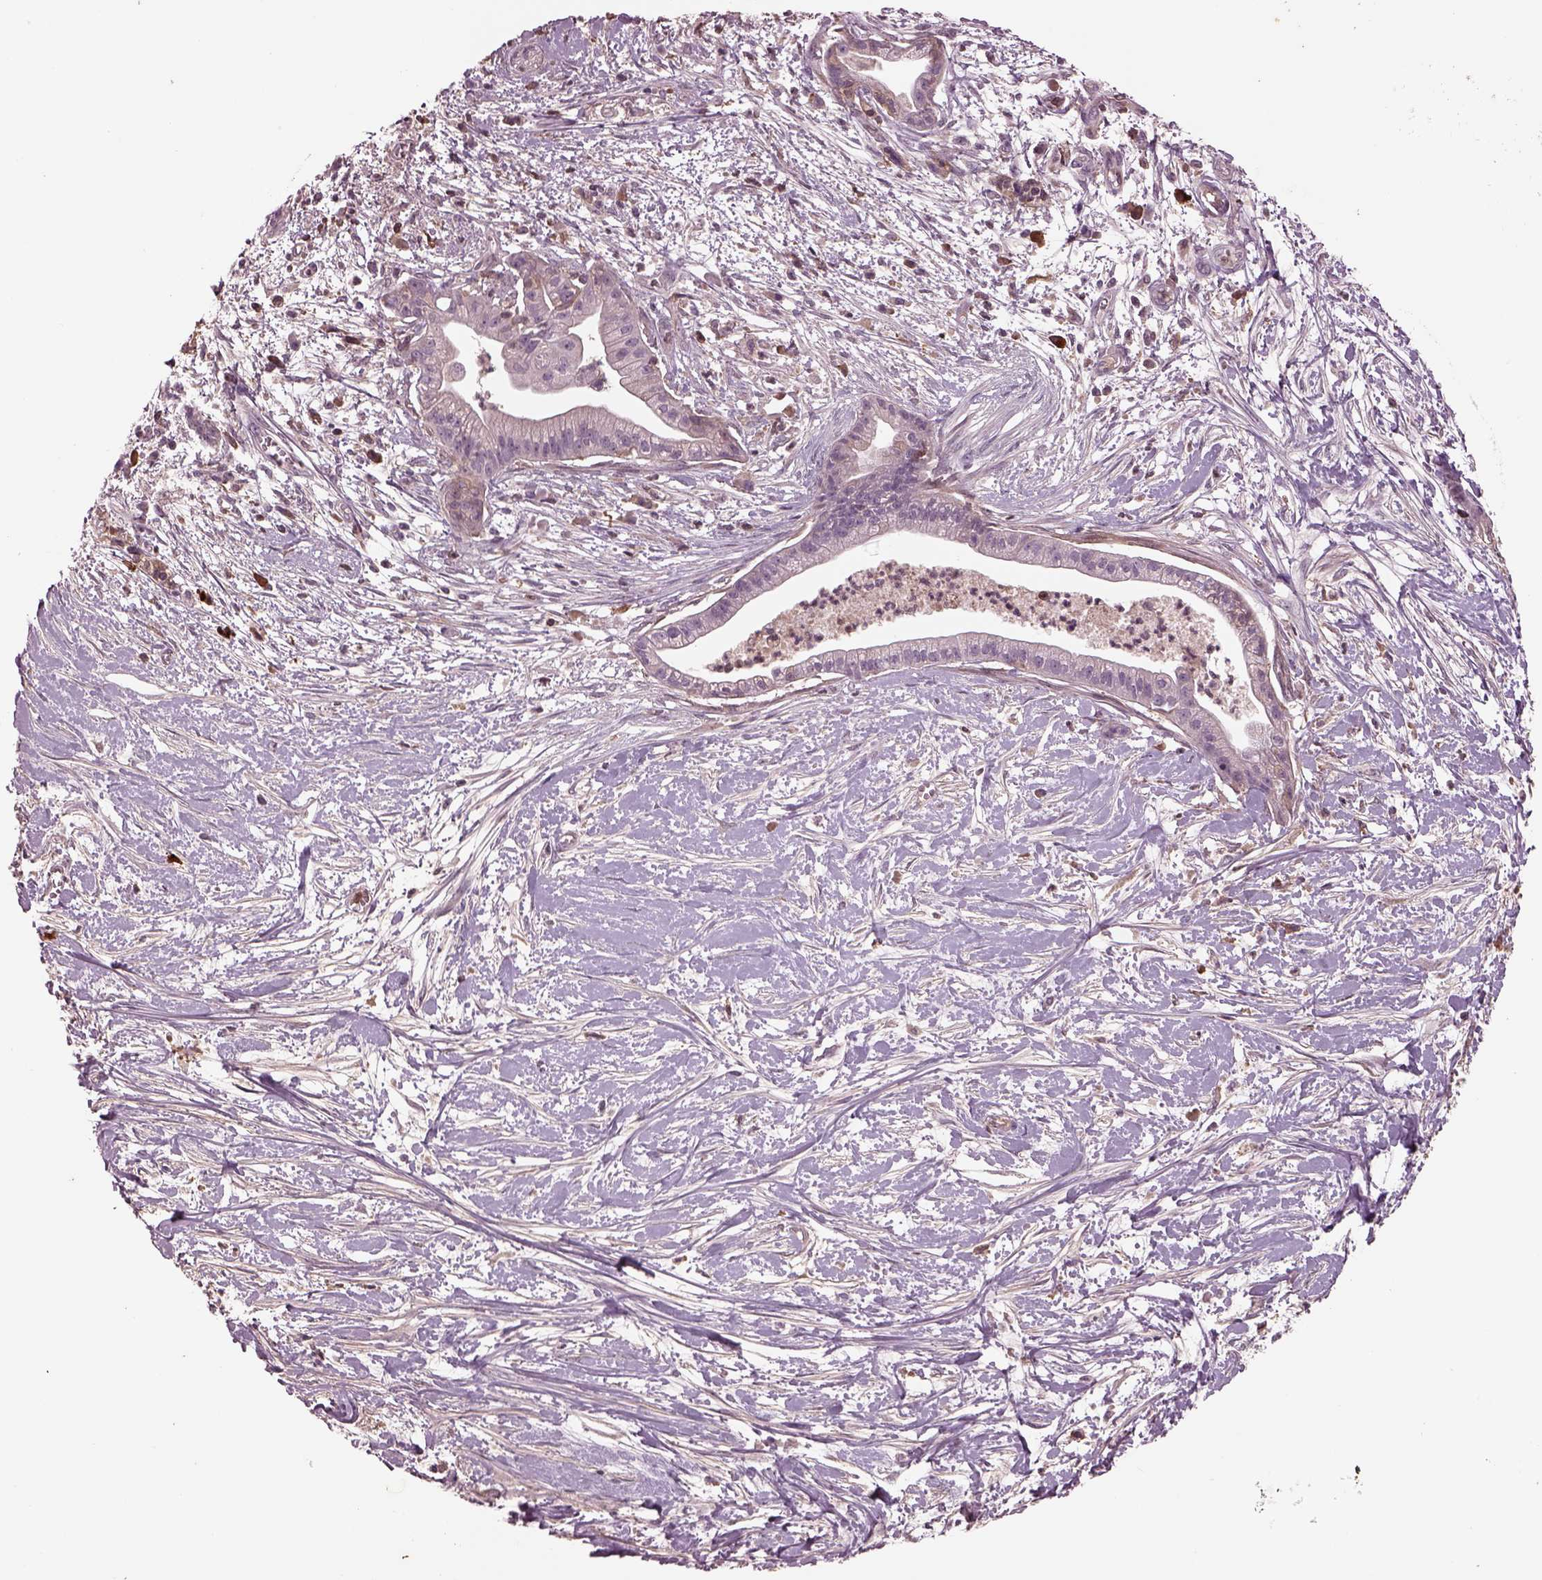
{"staining": {"intensity": "negative", "quantity": "none", "location": "none"}, "tissue": "pancreatic cancer", "cell_type": "Tumor cells", "image_type": "cancer", "snomed": [{"axis": "morphology", "description": "Normal tissue, NOS"}, {"axis": "morphology", "description": "Adenocarcinoma, NOS"}, {"axis": "topography", "description": "Lymph node"}, {"axis": "topography", "description": "Pancreas"}], "caption": "Tumor cells are negative for brown protein staining in pancreatic cancer (adenocarcinoma).", "gene": "PTX4", "patient": {"sex": "female", "age": 58}}